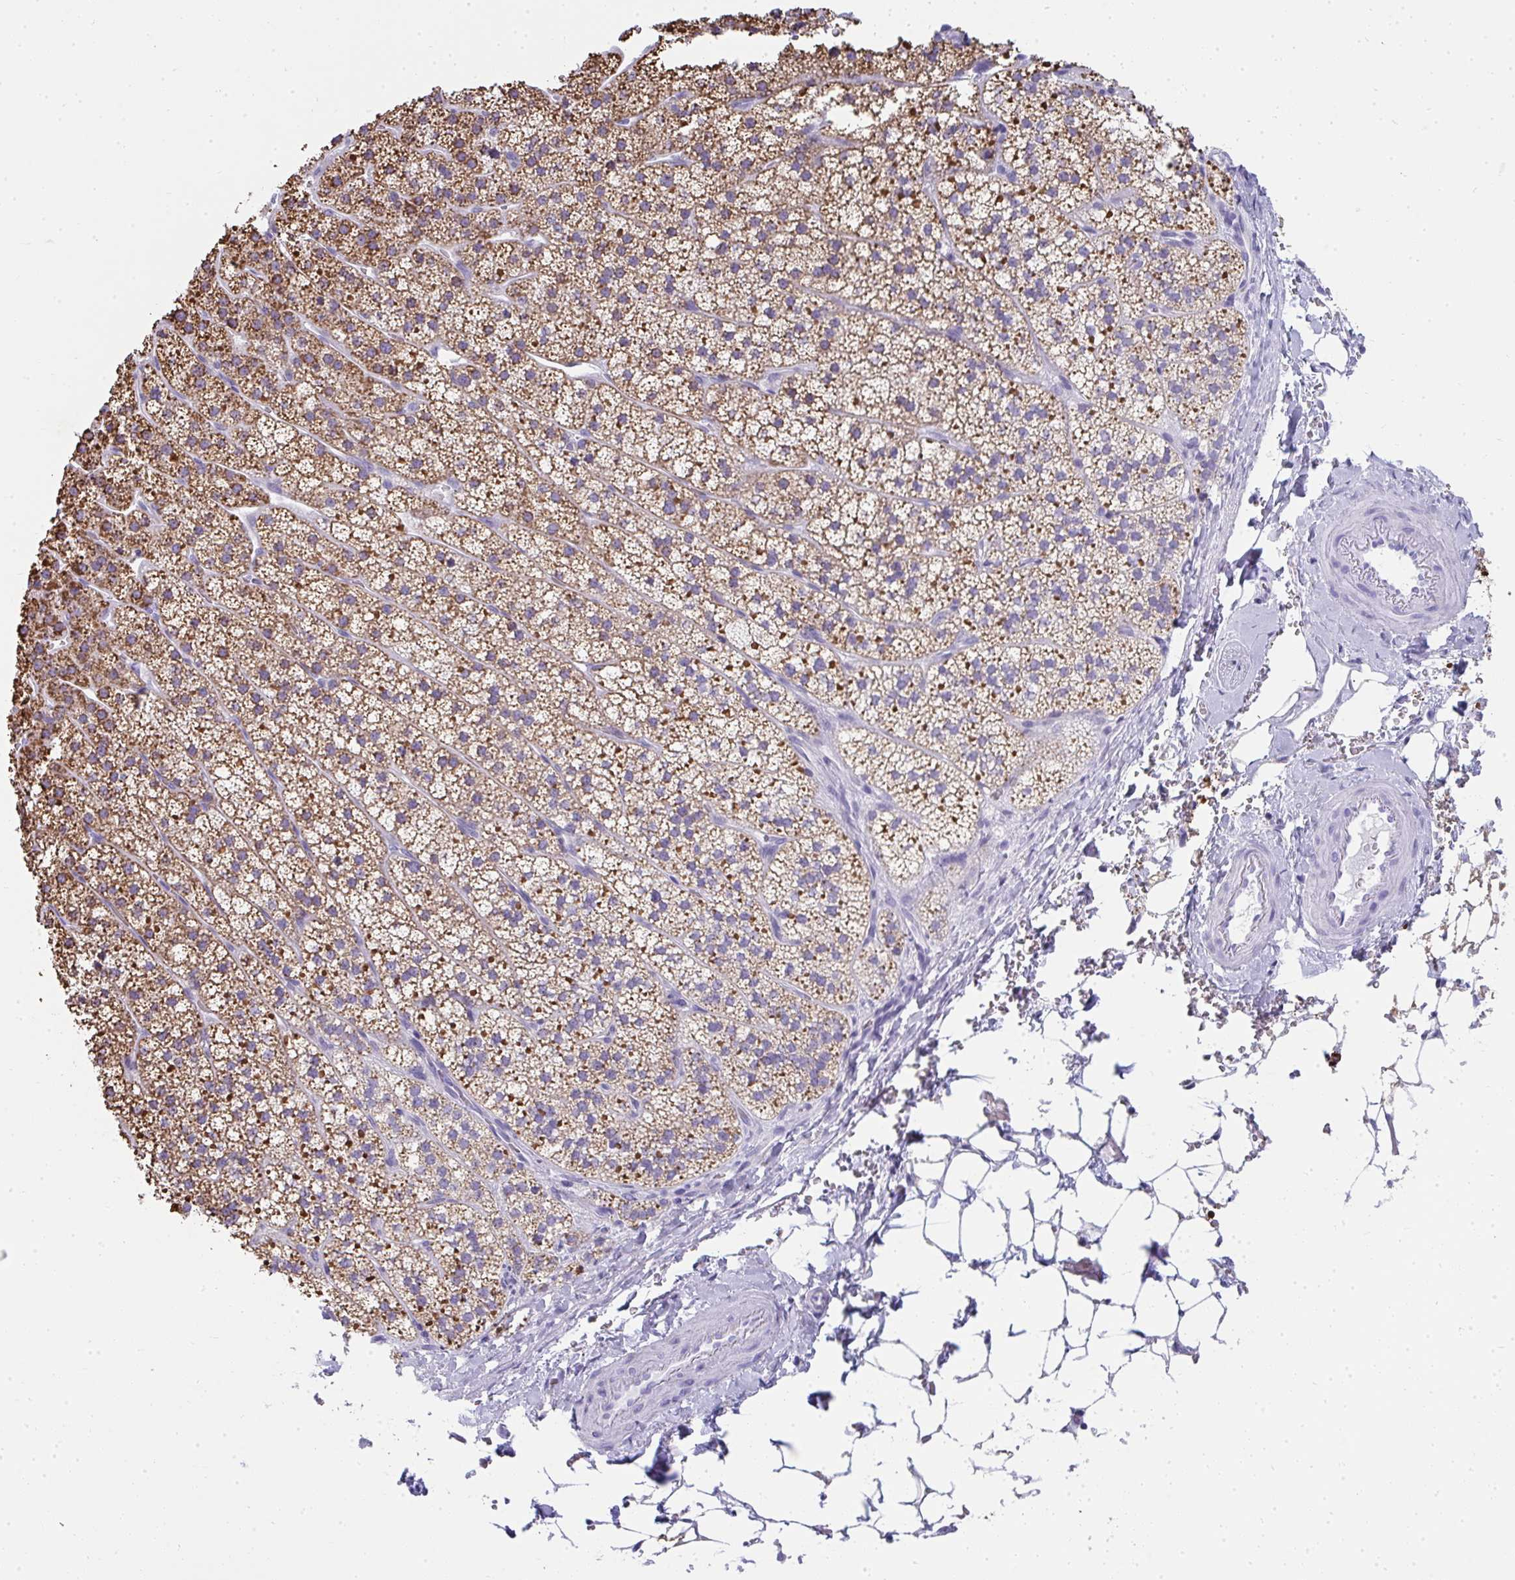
{"staining": {"intensity": "moderate", "quantity": ">75%", "location": "cytoplasmic/membranous"}, "tissue": "adrenal gland", "cell_type": "Glandular cells", "image_type": "normal", "snomed": [{"axis": "morphology", "description": "Normal tissue, NOS"}, {"axis": "topography", "description": "Adrenal gland"}], "caption": "Adrenal gland stained with immunohistochemistry (IHC) shows moderate cytoplasmic/membranous expression in about >75% of glandular cells.", "gene": "SLC6A1", "patient": {"sex": "male", "age": 53}}